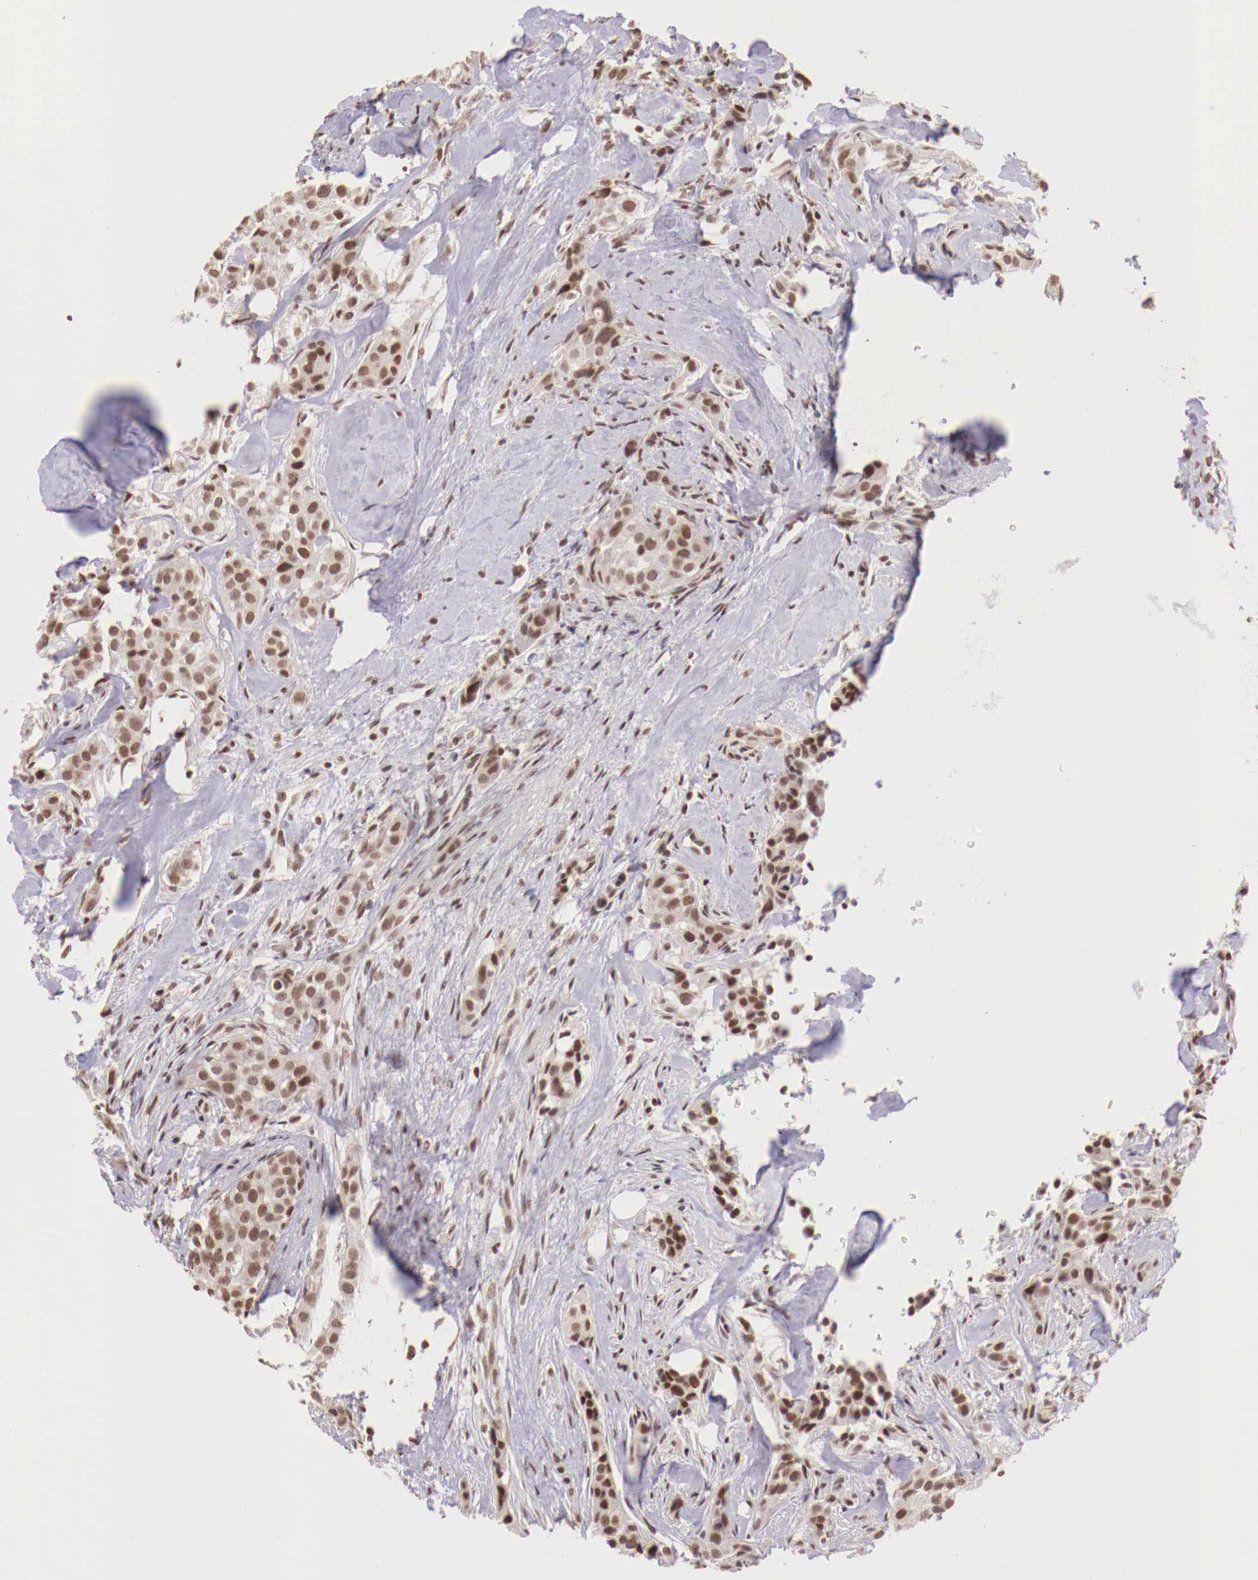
{"staining": {"intensity": "weak", "quantity": ">75%", "location": "nuclear"}, "tissue": "breast cancer", "cell_type": "Tumor cells", "image_type": "cancer", "snomed": [{"axis": "morphology", "description": "Duct carcinoma"}, {"axis": "topography", "description": "Breast"}], "caption": "Immunohistochemical staining of breast intraductal carcinoma shows low levels of weak nuclear positivity in about >75% of tumor cells.", "gene": "SP1", "patient": {"sex": "female", "age": 45}}